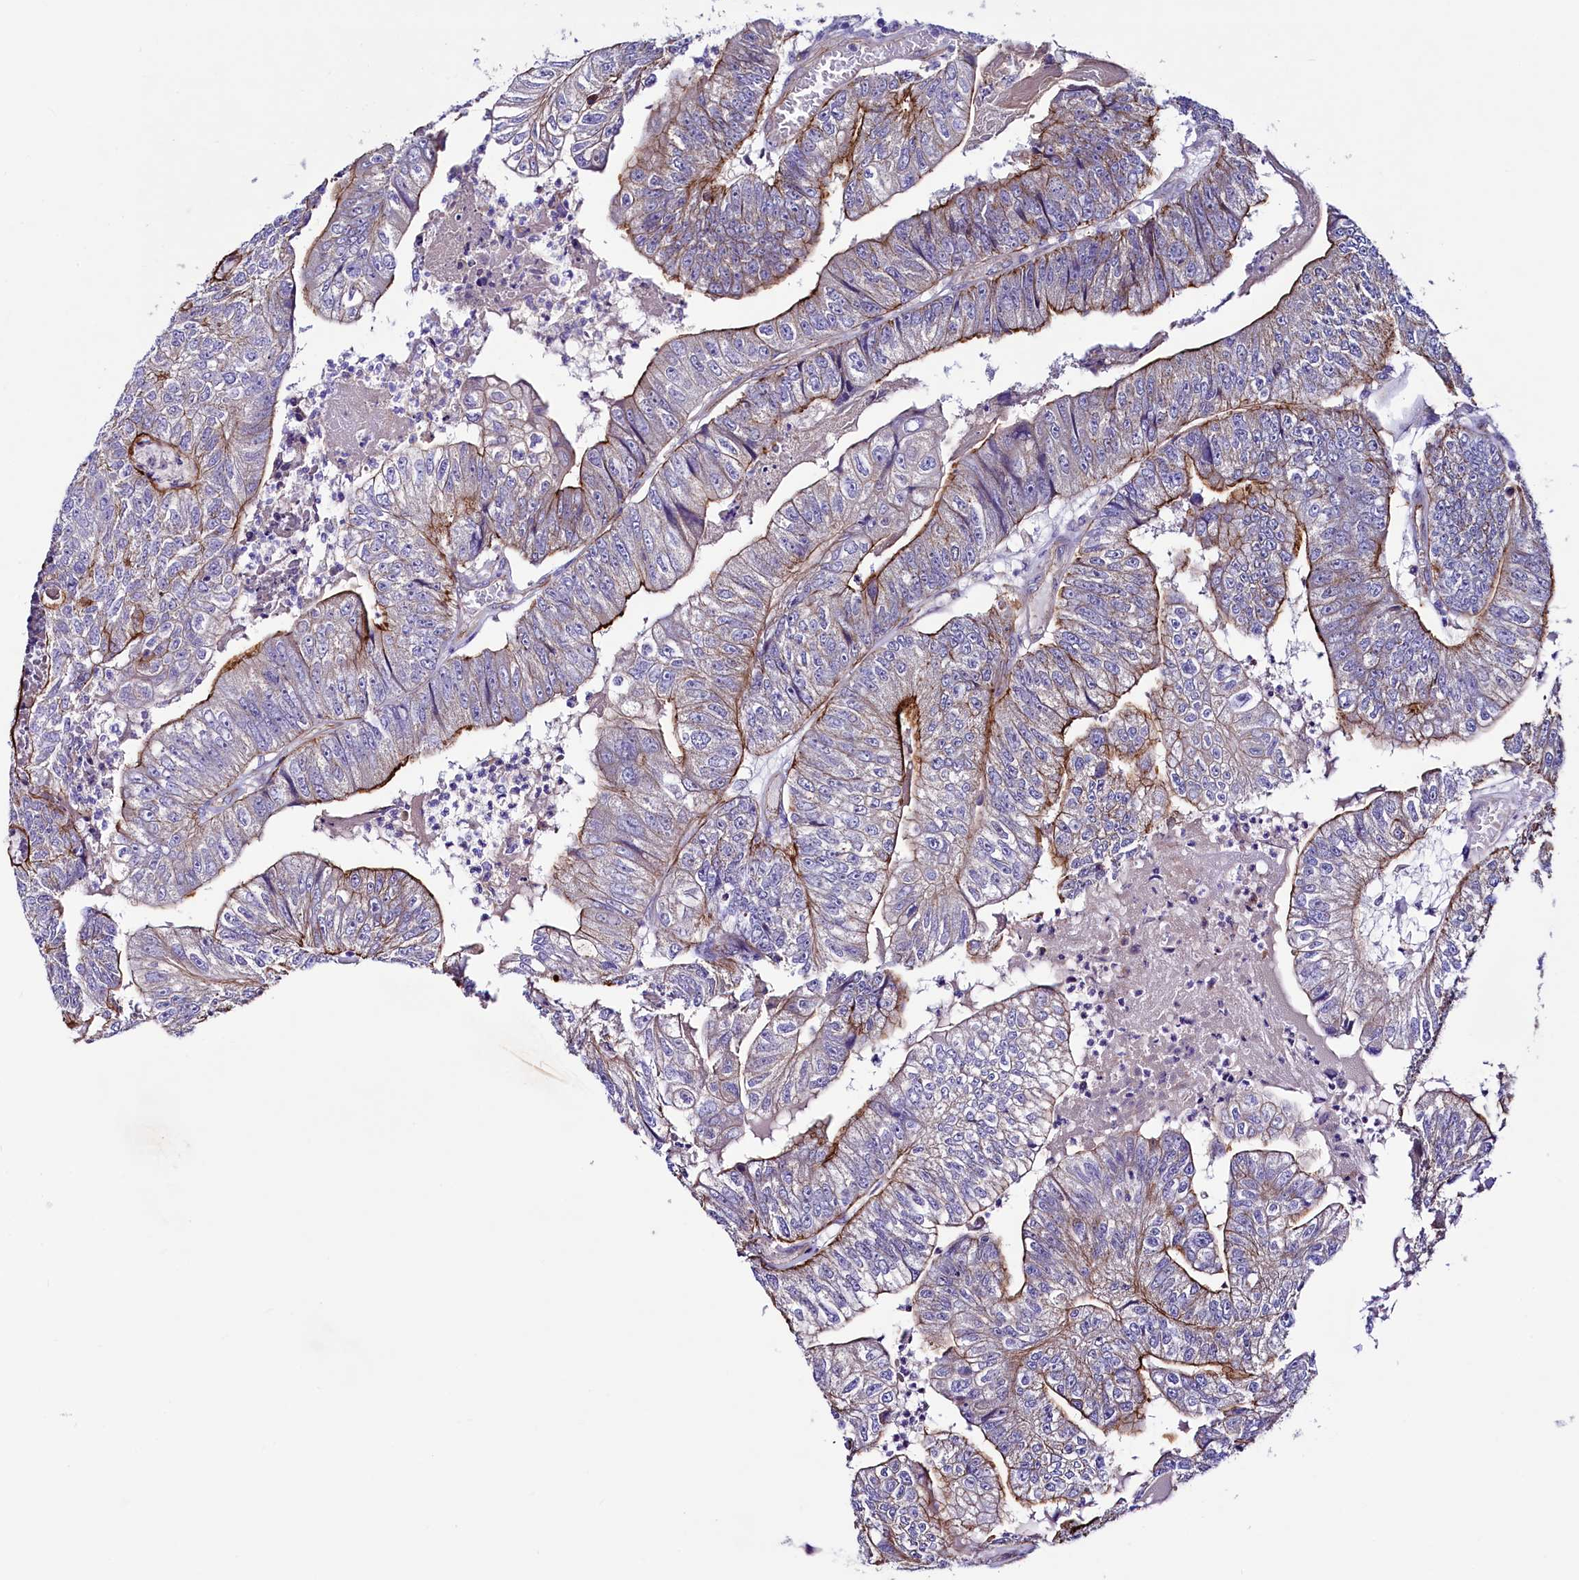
{"staining": {"intensity": "strong", "quantity": "25%-75%", "location": "cytoplasmic/membranous"}, "tissue": "colorectal cancer", "cell_type": "Tumor cells", "image_type": "cancer", "snomed": [{"axis": "morphology", "description": "Adenocarcinoma, NOS"}, {"axis": "topography", "description": "Colon"}], "caption": "Human colorectal adenocarcinoma stained with a brown dye exhibits strong cytoplasmic/membranous positive staining in approximately 25%-75% of tumor cells.", "gene": "SLF1", "patient": {"sex": "female", "age": 67}}